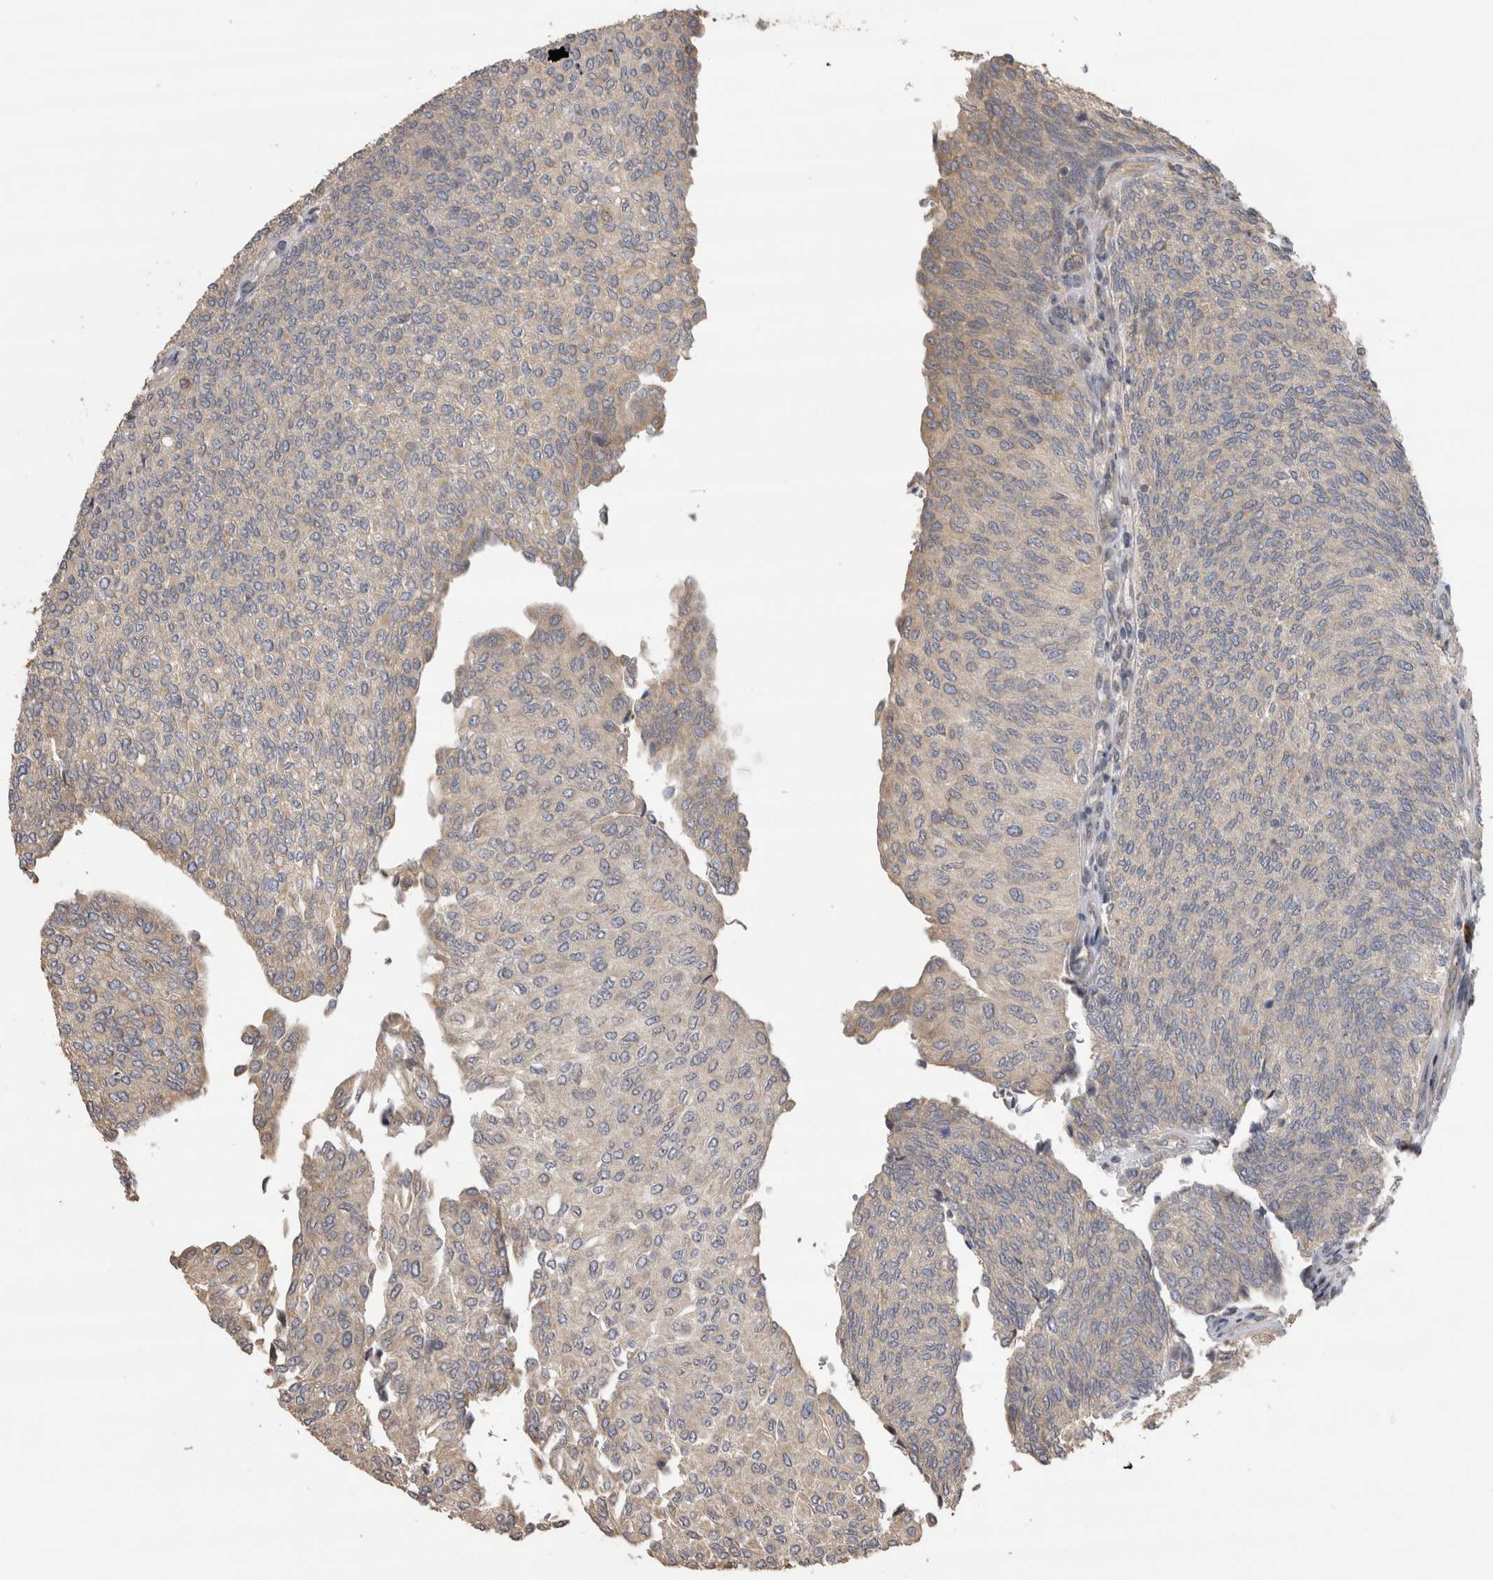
{"staining": {"intensity": "weak", "quantity": "25%-75%", "location": "cytoplasmic/membranous"}, "tissue": "urothelial cancer", "cell_type": "Tumor cells", "image_type": "cancer", "snomed": [{"axis": "morphology", "description": "Urothelial carcinoma, Low grade"}, {"axis": "topography", "description": "Urinary bladder"}], "caption": "This is a histology image of immunohistochemistry staining of low-grade urothelial carcinoma, which shows weak positivity in the cytoplasmic/membranous of tumor cells.", "gene": "TBCE", "patient": {"sex": "female", "age": 79}}